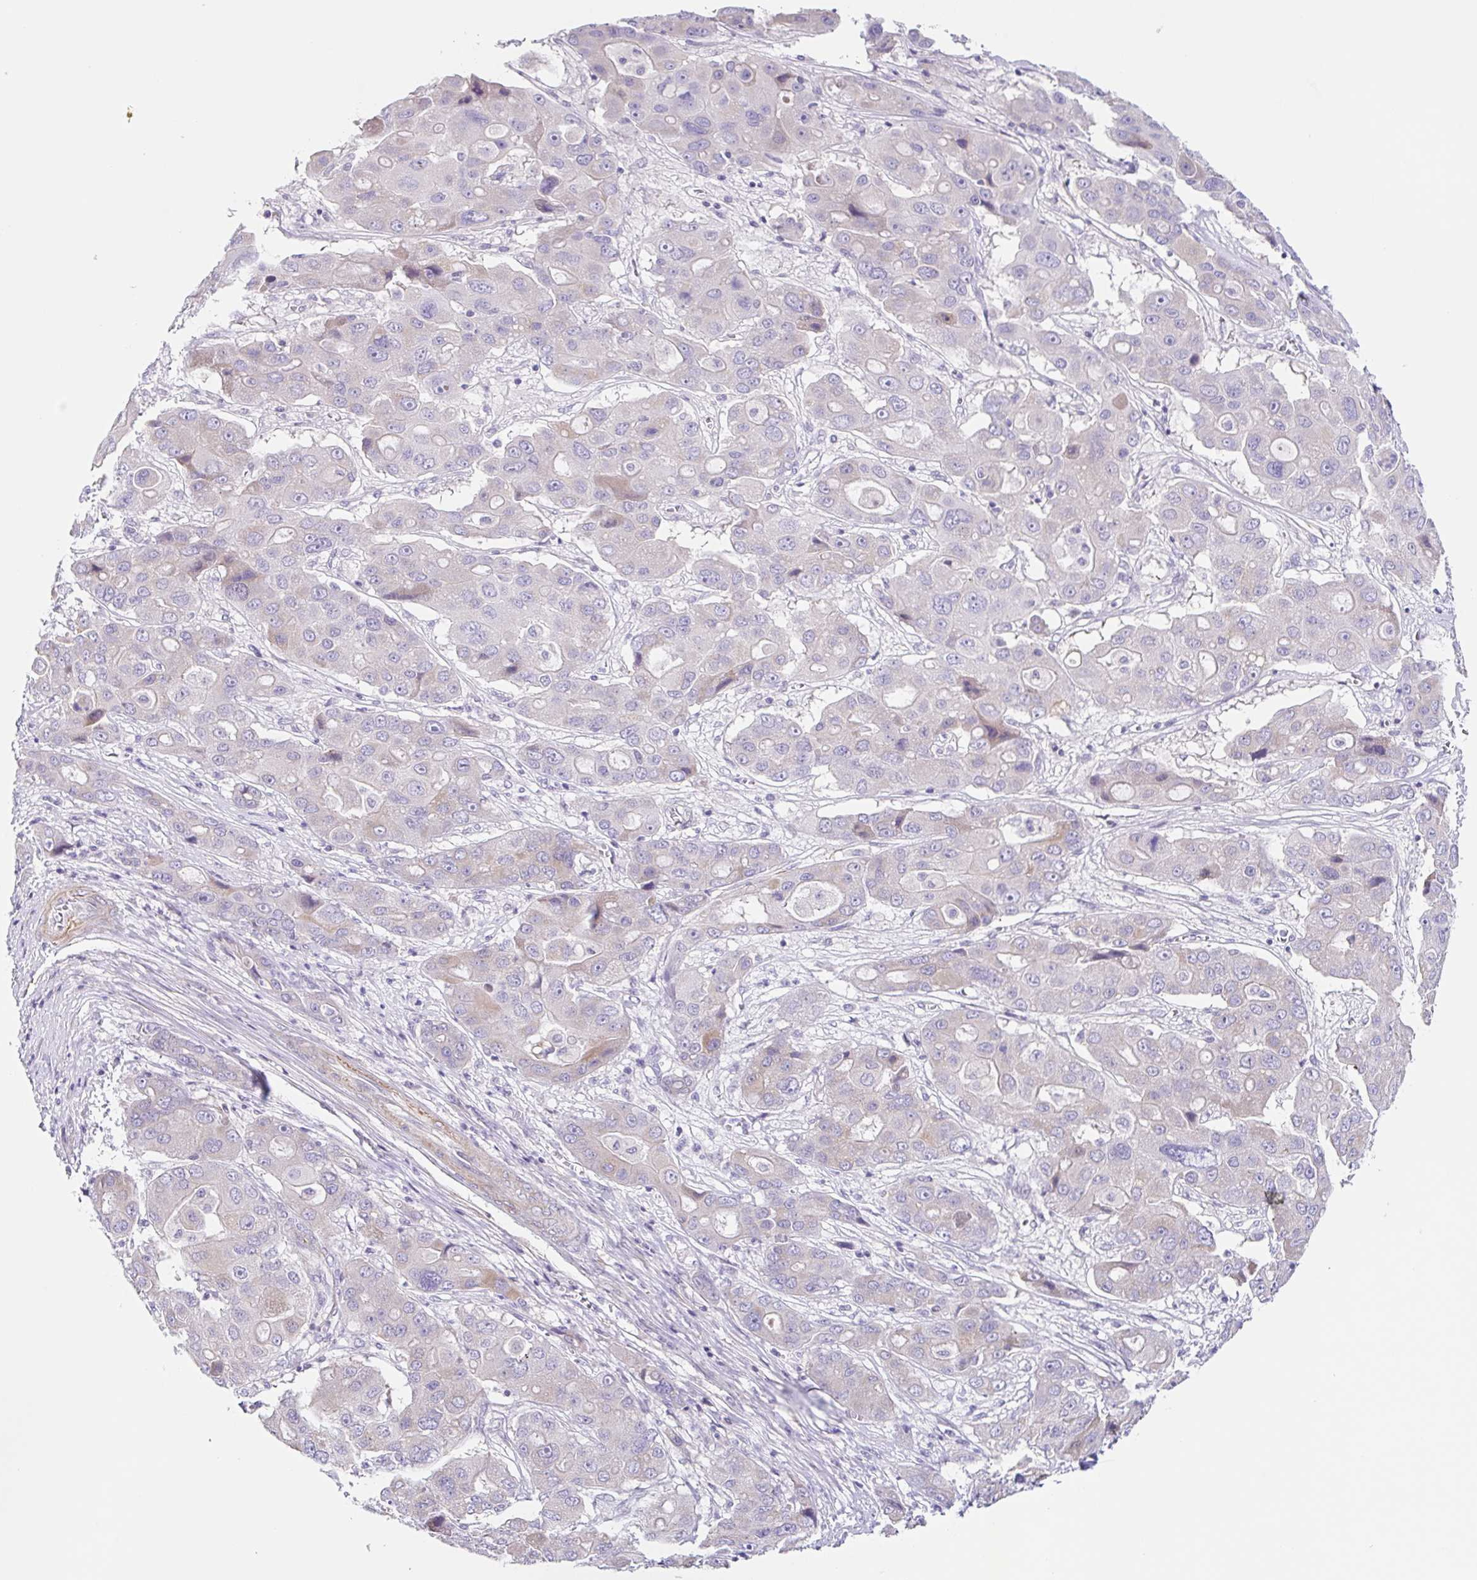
{"staining": {"intensity": "negative", "quantity": "none", "location": "none"}, "tissue": "liver cancer", "cell_type": "Tumor cells", "image_type": "cancer", "snomed": [{"axis": "morphology", "description": "Cholangiocarcinoma"}, {"axis": "topography", "description": "Liver"}], "caption": "IHC of human liver cancer (cholangiocarcinoma) reveals no staining in tumor cells.", "gene": "DCAF17", "patient": {"sex": "male", "age": 67}}